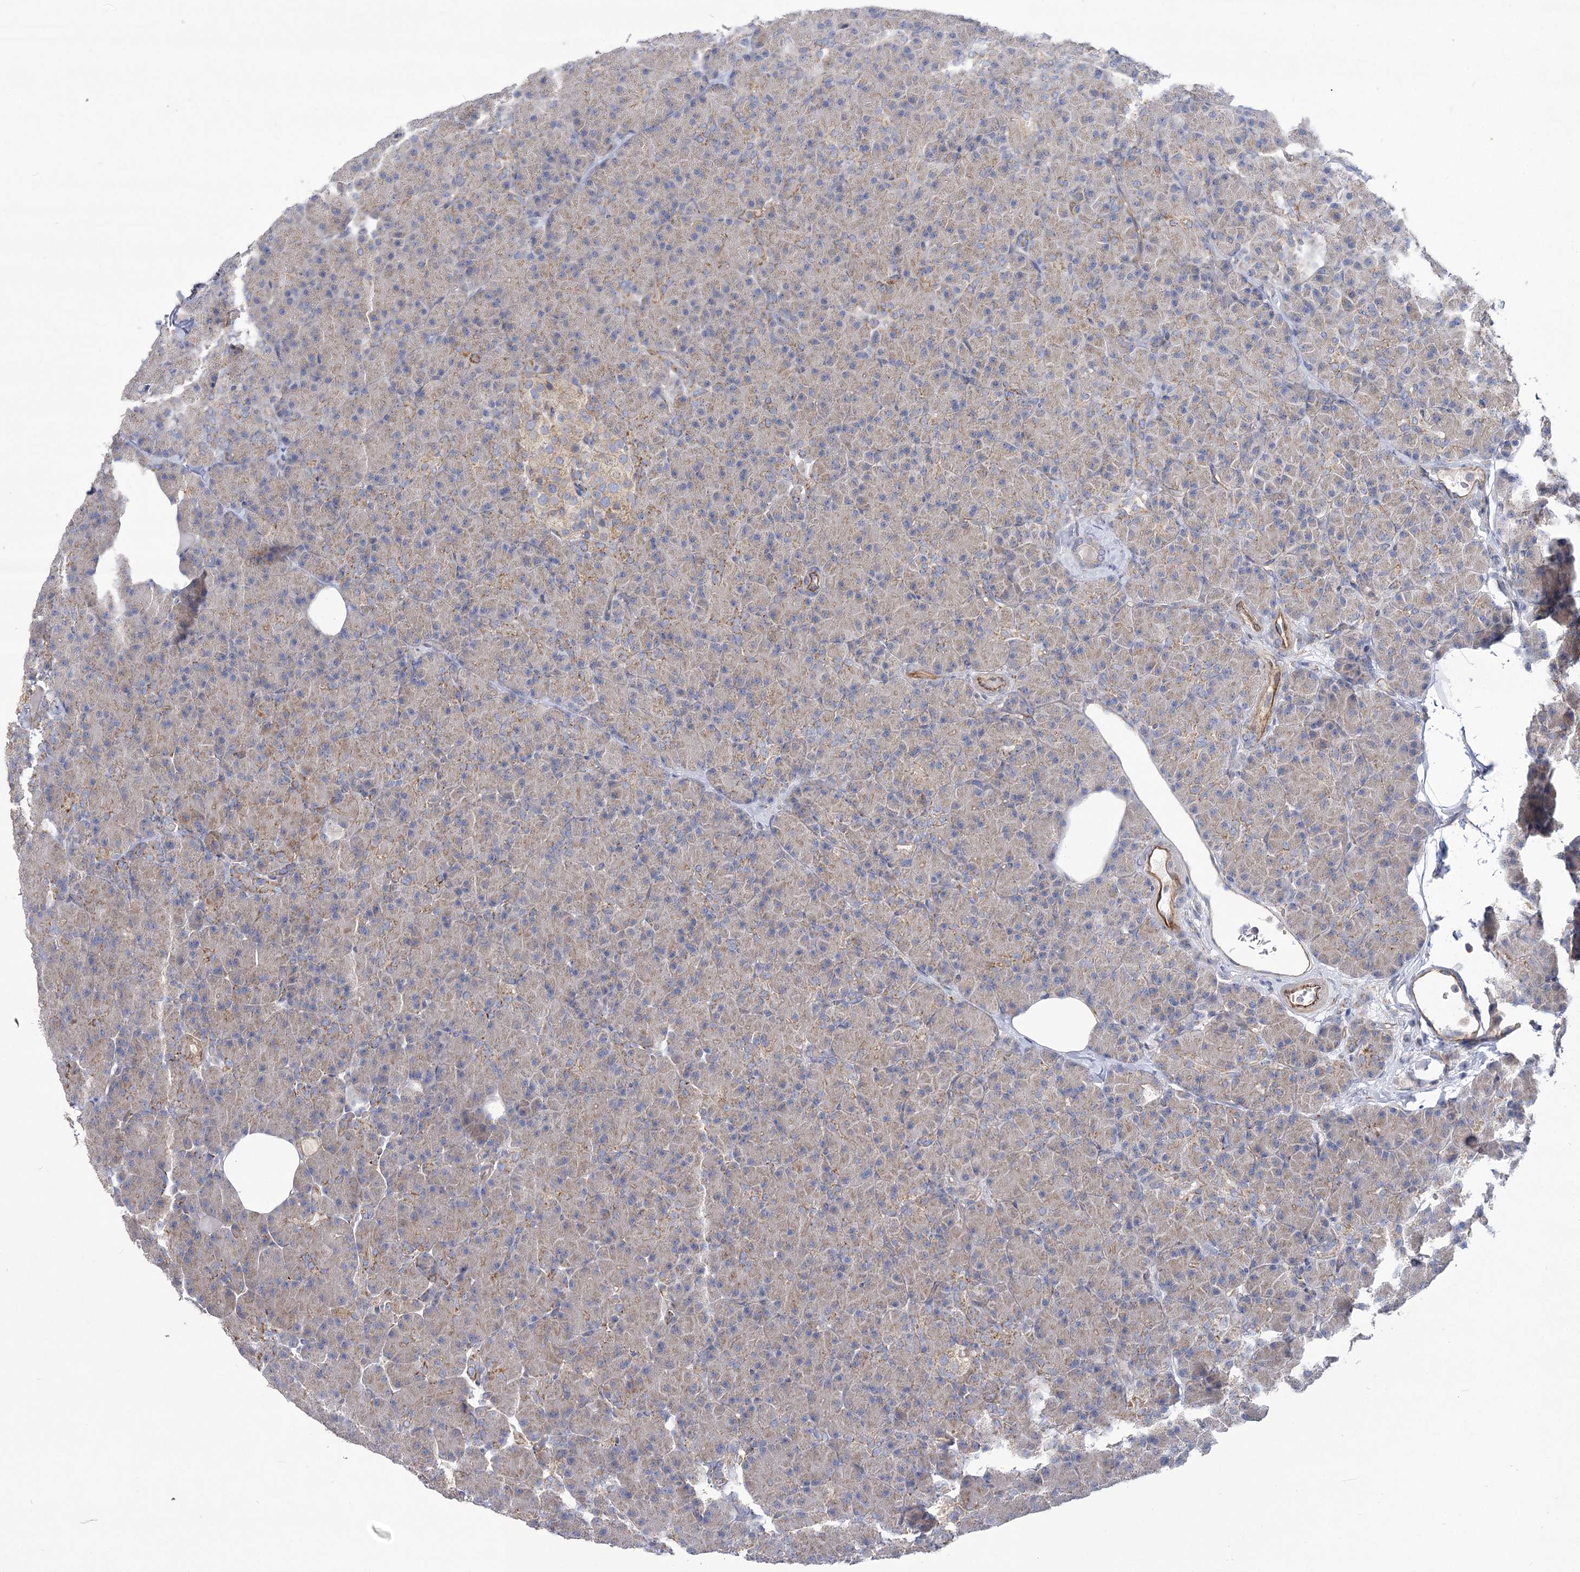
{"staining": {"intensity": "moderate", "quantity": "25%-75%", "location": "cytoplasmic/membranous"}, "tissue": "pancreas", "cell_type": "Exocrine glandular cells", "image_type": "normal", "snomed": [{"axis": "morphology", "description": "Normal tissue, NOS"}, {"axis": "topography", "description": "Pancreas"}], "caption": "Approximately 25%-75% of exocrine glandular cells in unremarkable human pancreas exhibit moderate cytoplasmic/membranous protein positivity as visualized by brown immunohistochemical staining.", "gene": "RMDN2", "patient": {"sex": "female", "age": 43}}